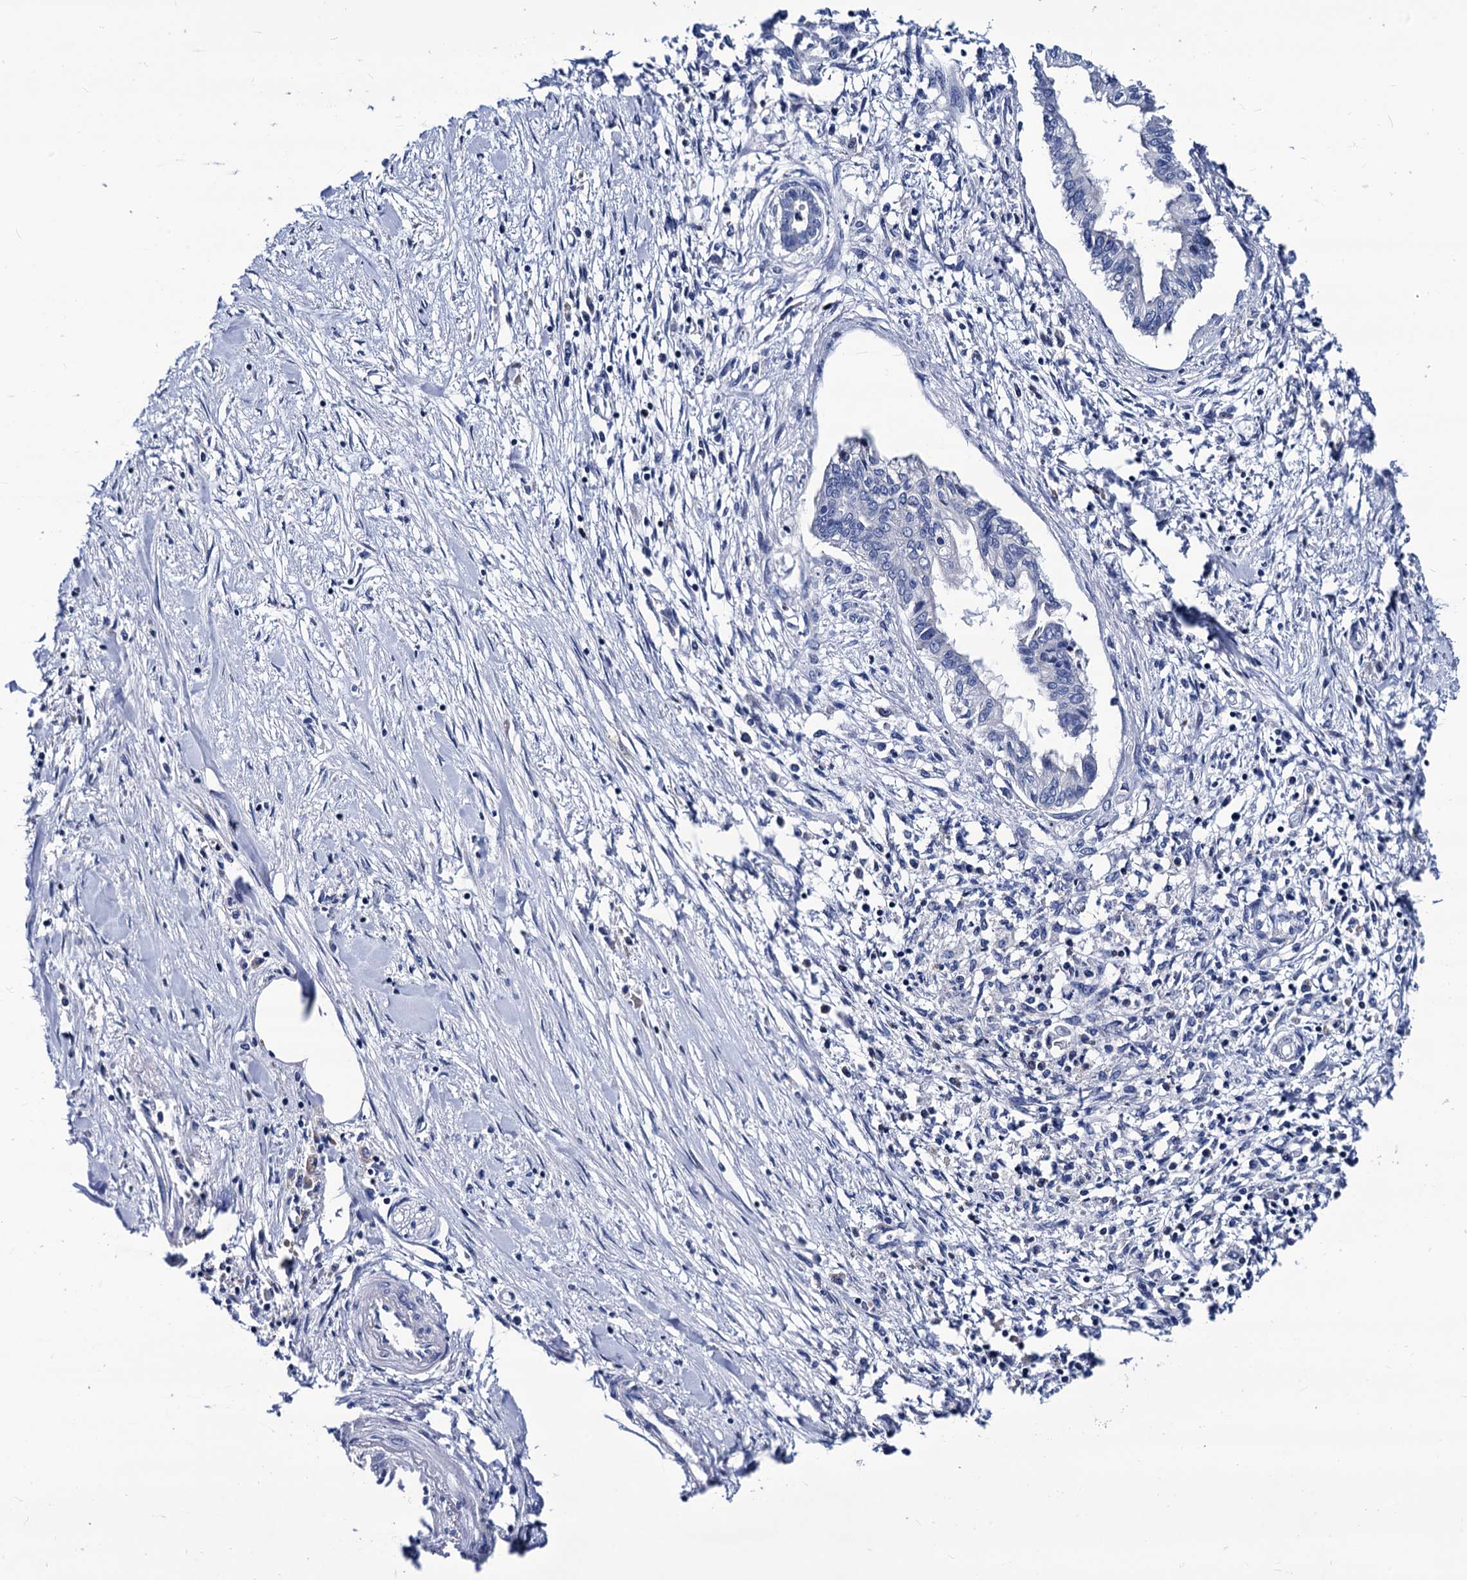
{"staining": {"intensity": "negative", "quantity": "none", "location": "none"}, "tissue": "pancreatic cancer", "cell_type": "Tumor cells", "image_type": "cancer", "snomed": [{"axis": "morphology", "description": "Normal tissue, NOS"}, {"axis": "morphology", "description": "Adenocarcinoma, NOS"}, {"axis": "topography", "description": "Pancreas"}], "caption": "Immunohistochemistry (IHC) of human adenocarcinoma (pancreatic) exhibits no staining in tumor cells.", "gene": "LRRC30", "patient": {"sex": "female", "age": 64}}